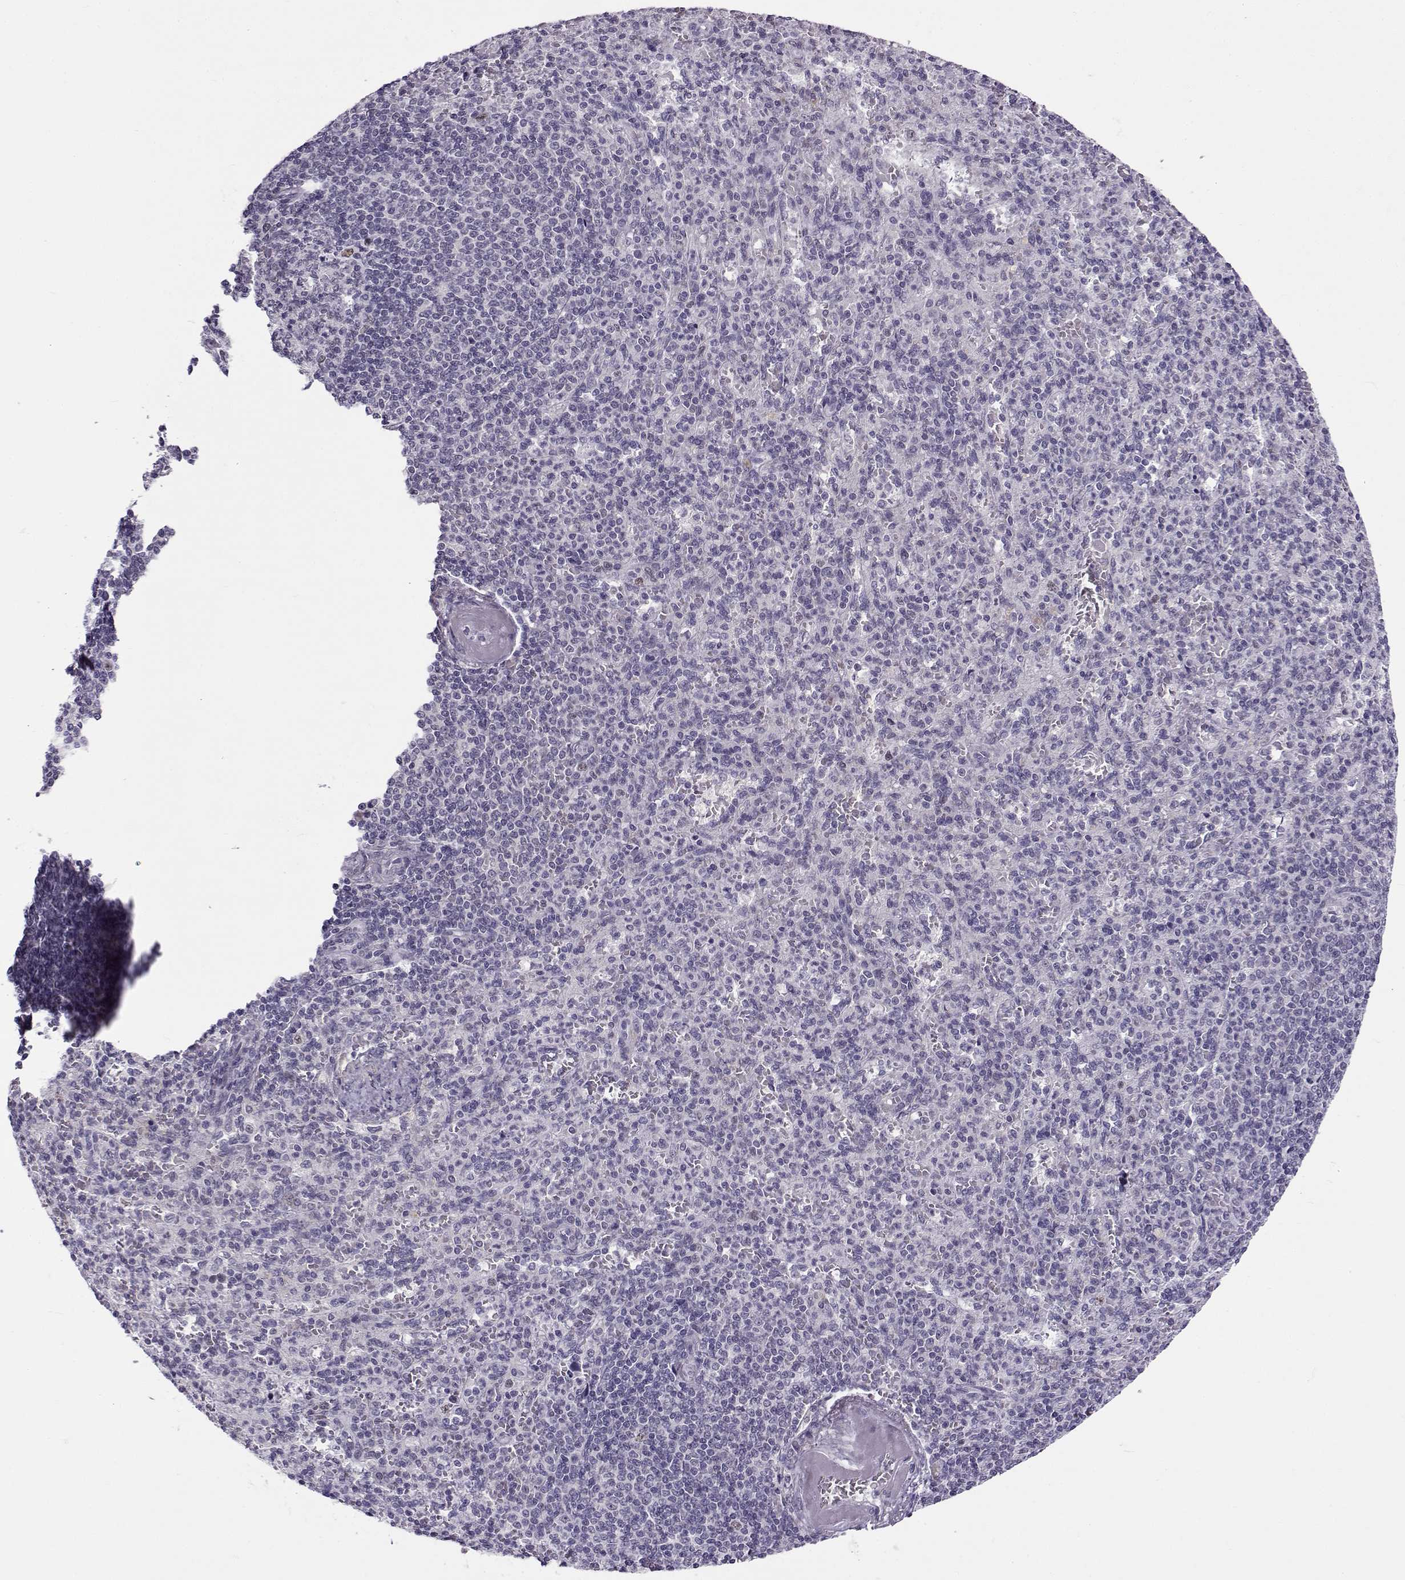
{"staining": {"intensity": "negative", "quantity": "none", "location": "none"}, "tissue": "spleen", "cell_type": "Cells in red pulp", "image_type": "normal", "snomed": [{"axis": "morphology", "description": "Normal tissue, NOS"}, {"axis": "topography", "description": "Spleen"}], "caption": "Normal spleen was stained to show a protein in brown. There is no significant positivity in cells in red pulp. (Brightfield microscopy of DAB immunohistochemistry at high magnification).", "gene": "BACH1", "patient": {"sex": "female", "age": 74}}